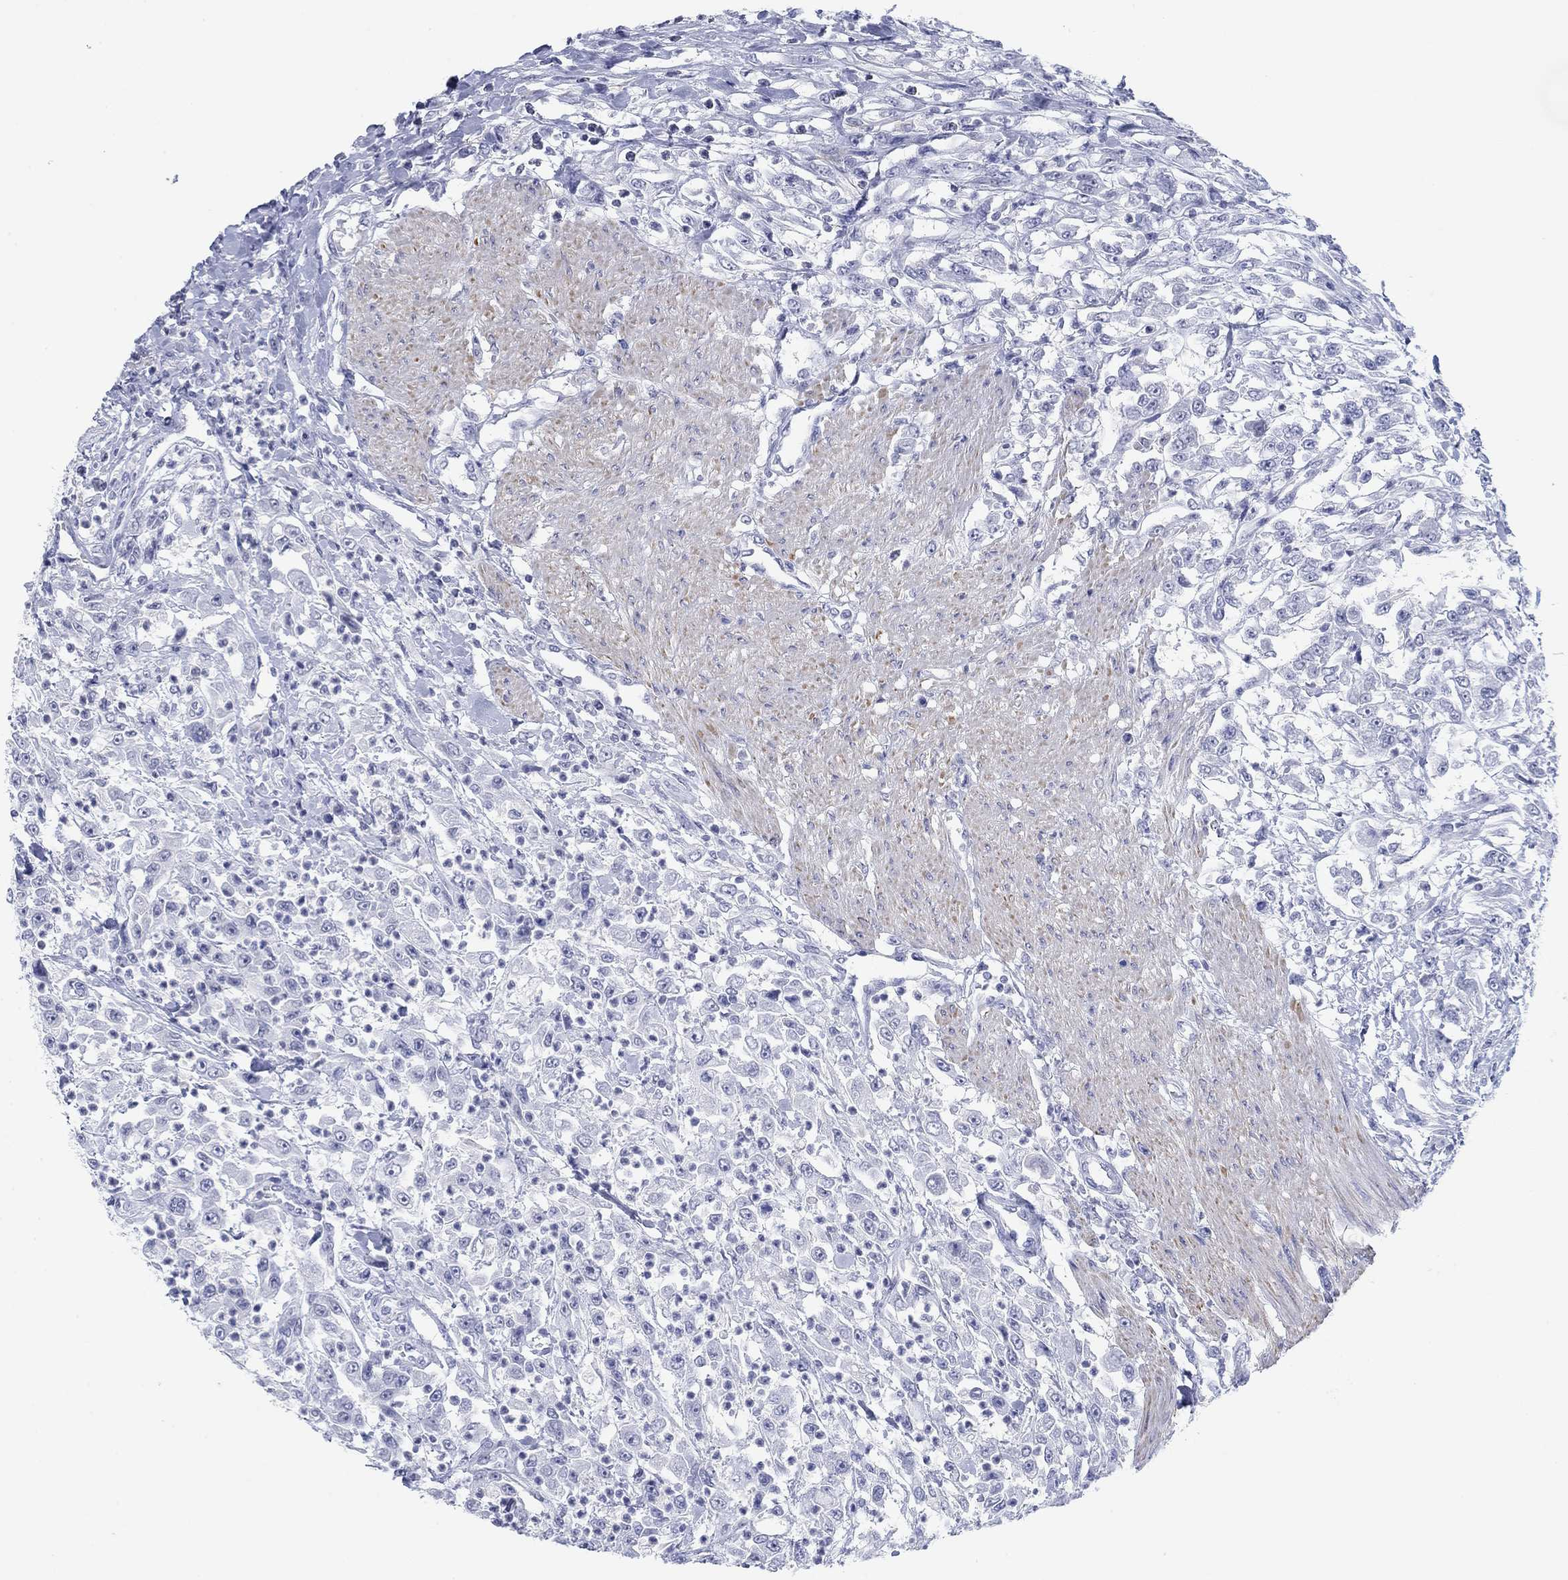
{"staining": {"intensity": "negative", "quantity": "none", "location": "none"}, "tissue": "urothelial cancer", "cell_type": "Tumor cells", "image_type": "cancer", "snomed": [{"axis": "morphology", "description": "Urothelial carcinoma, High grade"}, {"axis": "topography", "description": "Urinary bladder"}], "caption": "DAB (3,3'-diaminobenzidine) immunohistochemical staining of human urothelial cancer reveals no significant staining in tumor cells.", "gene": "PDYN", "patient": {"sex": "male", "age": 46}}